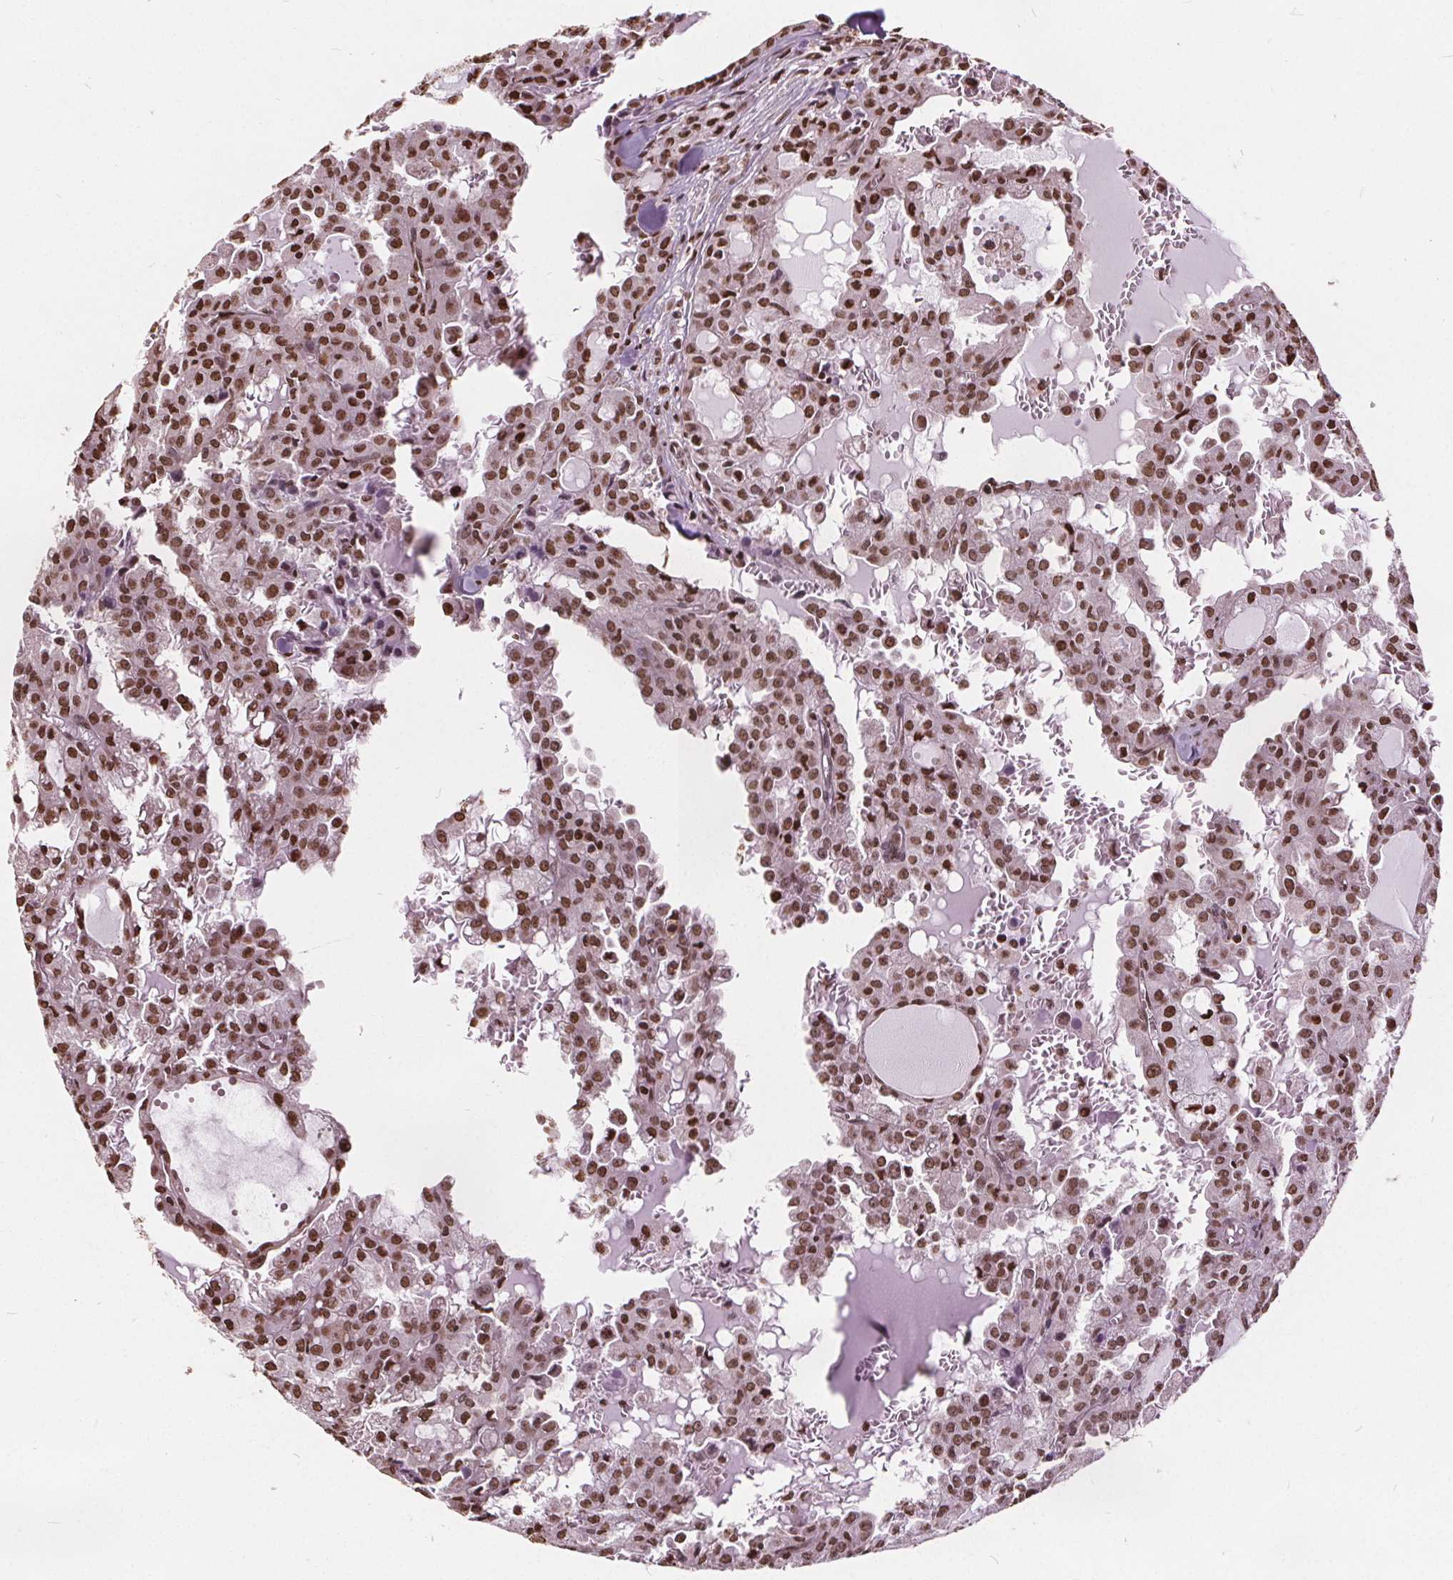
{"staining": {"intensity": "moderate", "quantity": ">75%", "location": "nuclear"}, "tissue": "head and neck cancer", "cell_type": "Tumor cells", "image_type": "cancer", "snomed": [{"axis": "morphology", "description": "Adenocarcinoma, NOS"}, {"axis": "topography", "description": "Head-Neck"}], "caption": "Protein staining reveals moderate nuclear positivity in approximately >75% of tumor cells in adenocarcinoma (head and neck). (IHC, brightfield microscopy, high magnification).", "gene": "ISLR2", "patient": {"sex": "male", "age": 64}}